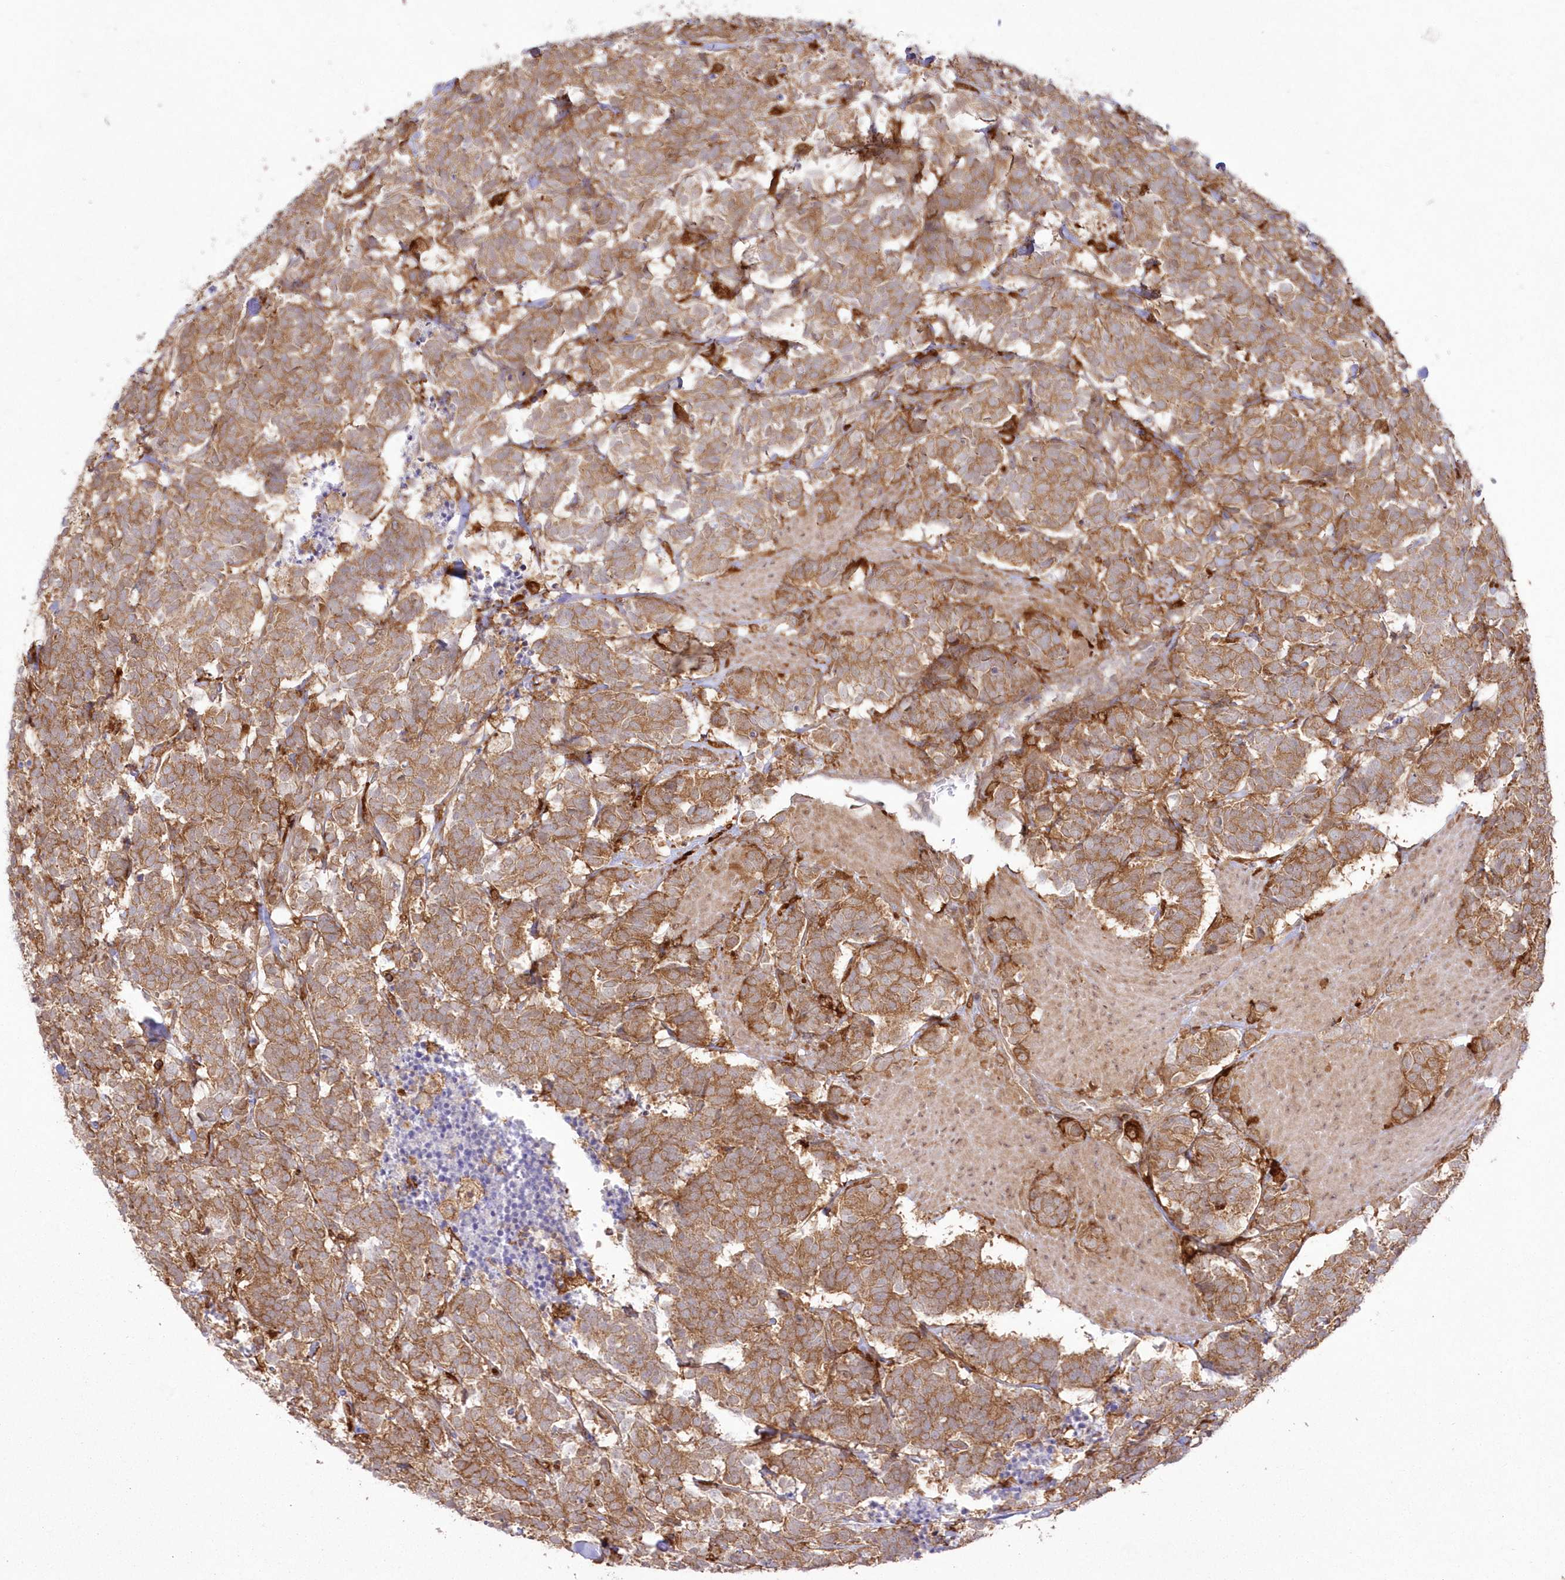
{"staining": {"intensity": "moderate", "quantity": ">75%", "location": "cytoplasmic/membranous"}, "tissue": "carcinoid", "cell_type": "Tumor cells", "image_type": "cancer", "snomed": [{"axis": "morphology", "description": "Carcinoma, NOS"}, {"axis": "morphology", "description": "Carcinoid, malignant, NOS"}, {"axis": "topography", "description": "Urinary bladder"}], "caption": "Immunohistochemical staining of carcinoid (malignant) reveals moderate cytoplasmic/membranous protein expression in about >75% of tumor cells. (Stains: DAB in brown, nuclei in blue, Microscopy: brightfield microscopy at high magnification).", "gene": "SH3PXD2B", "patient": {"sex": "male", "age": 57}}